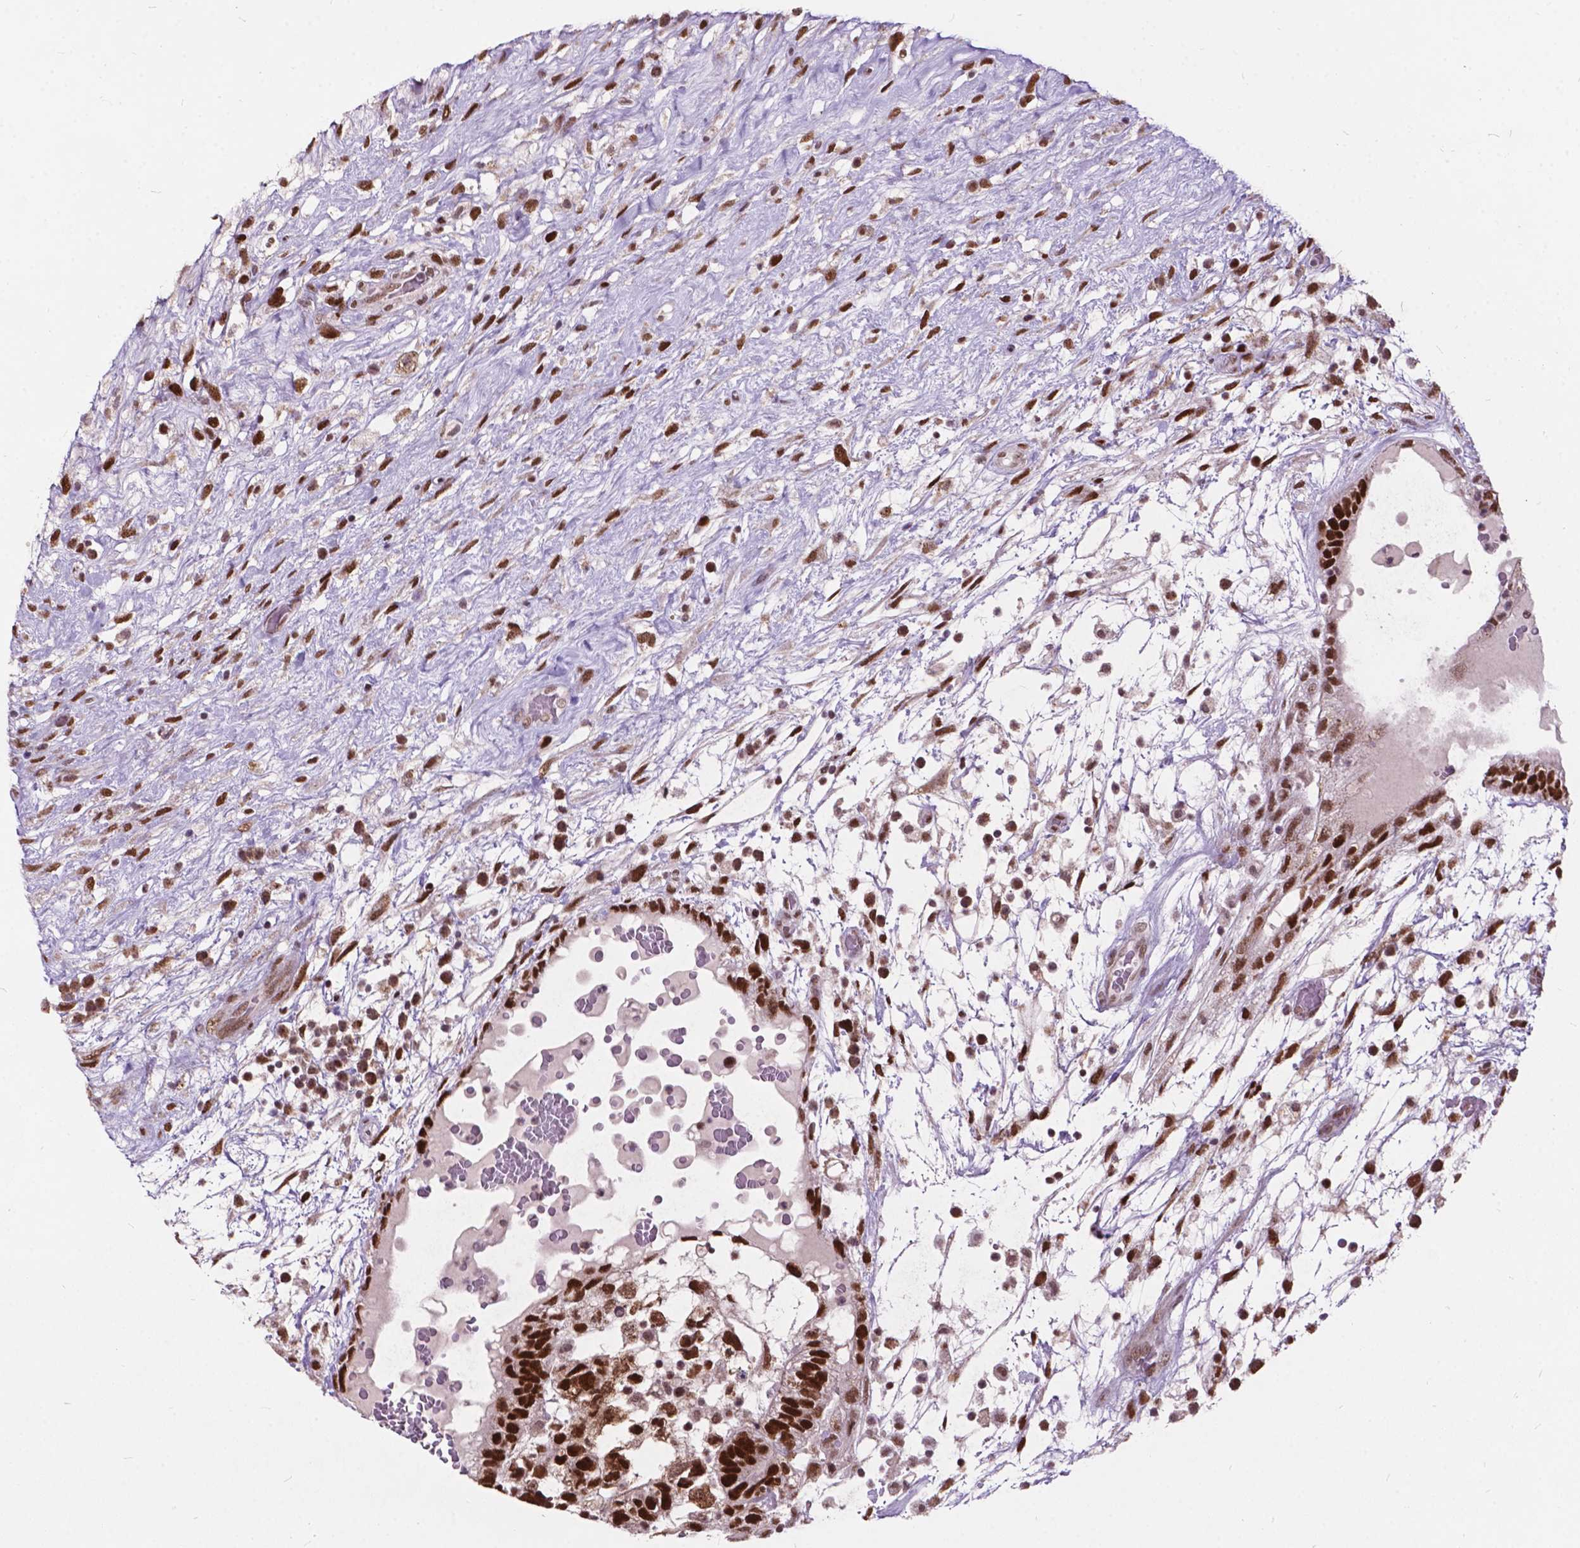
{"staining": {"intensity": "strong", "quantity": ">75%", "location": "nuclear"}, "tissue": "testis cancer", "cell_type": "Tumor cells", "image_type": "cancer", "snomed": [{"axis": "morphology", "description": "Normal tissue, NOS"}, {"axis": "morphology", "description": "Carcinoma, Embryonal, NOS"}, {"axis": "topography", "description": "Testis"}], "caption": "Testis cancer tissue displays strong nuclear staining in about >75% of tumor cells", "gene": "MSH2", "patient": {"sex": "male", "age": 32}}